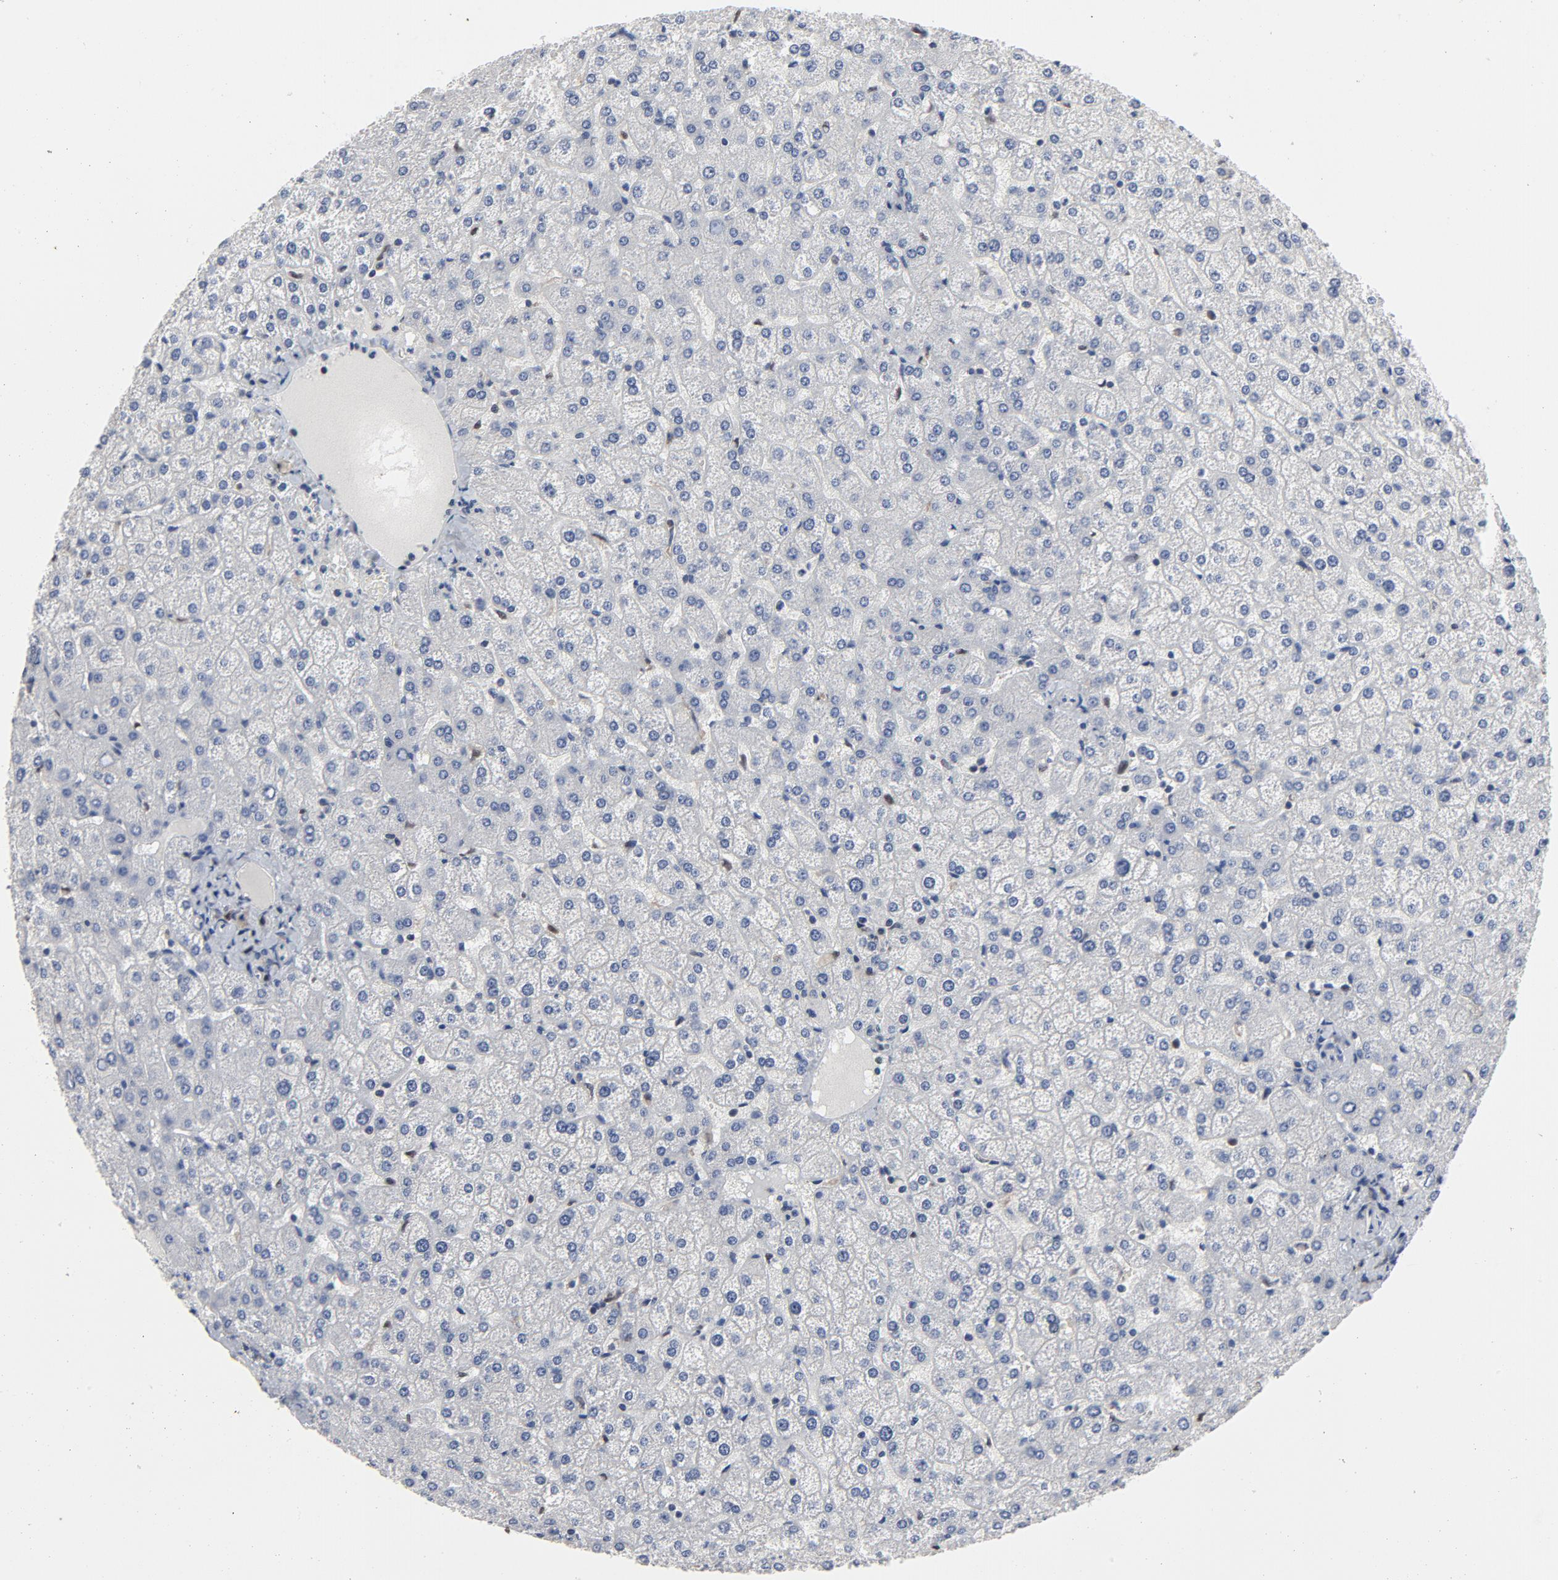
{"staining": {"intensity": "negative", "quantity": "none", "location": "none"}, "tissue": "liver", "cell_type": "Cholangiocytes", "image_type": "normal", "snomed": [{"axis": "morphology", "description": "Normal tissue, NOS"}, {"axis": "topography", "description": "Liver"}], "caption": "There is no significant expression in cholangiocytes of liver.", "gene": "NFKB1", "patient": {"sex": "female", "age": 32}}